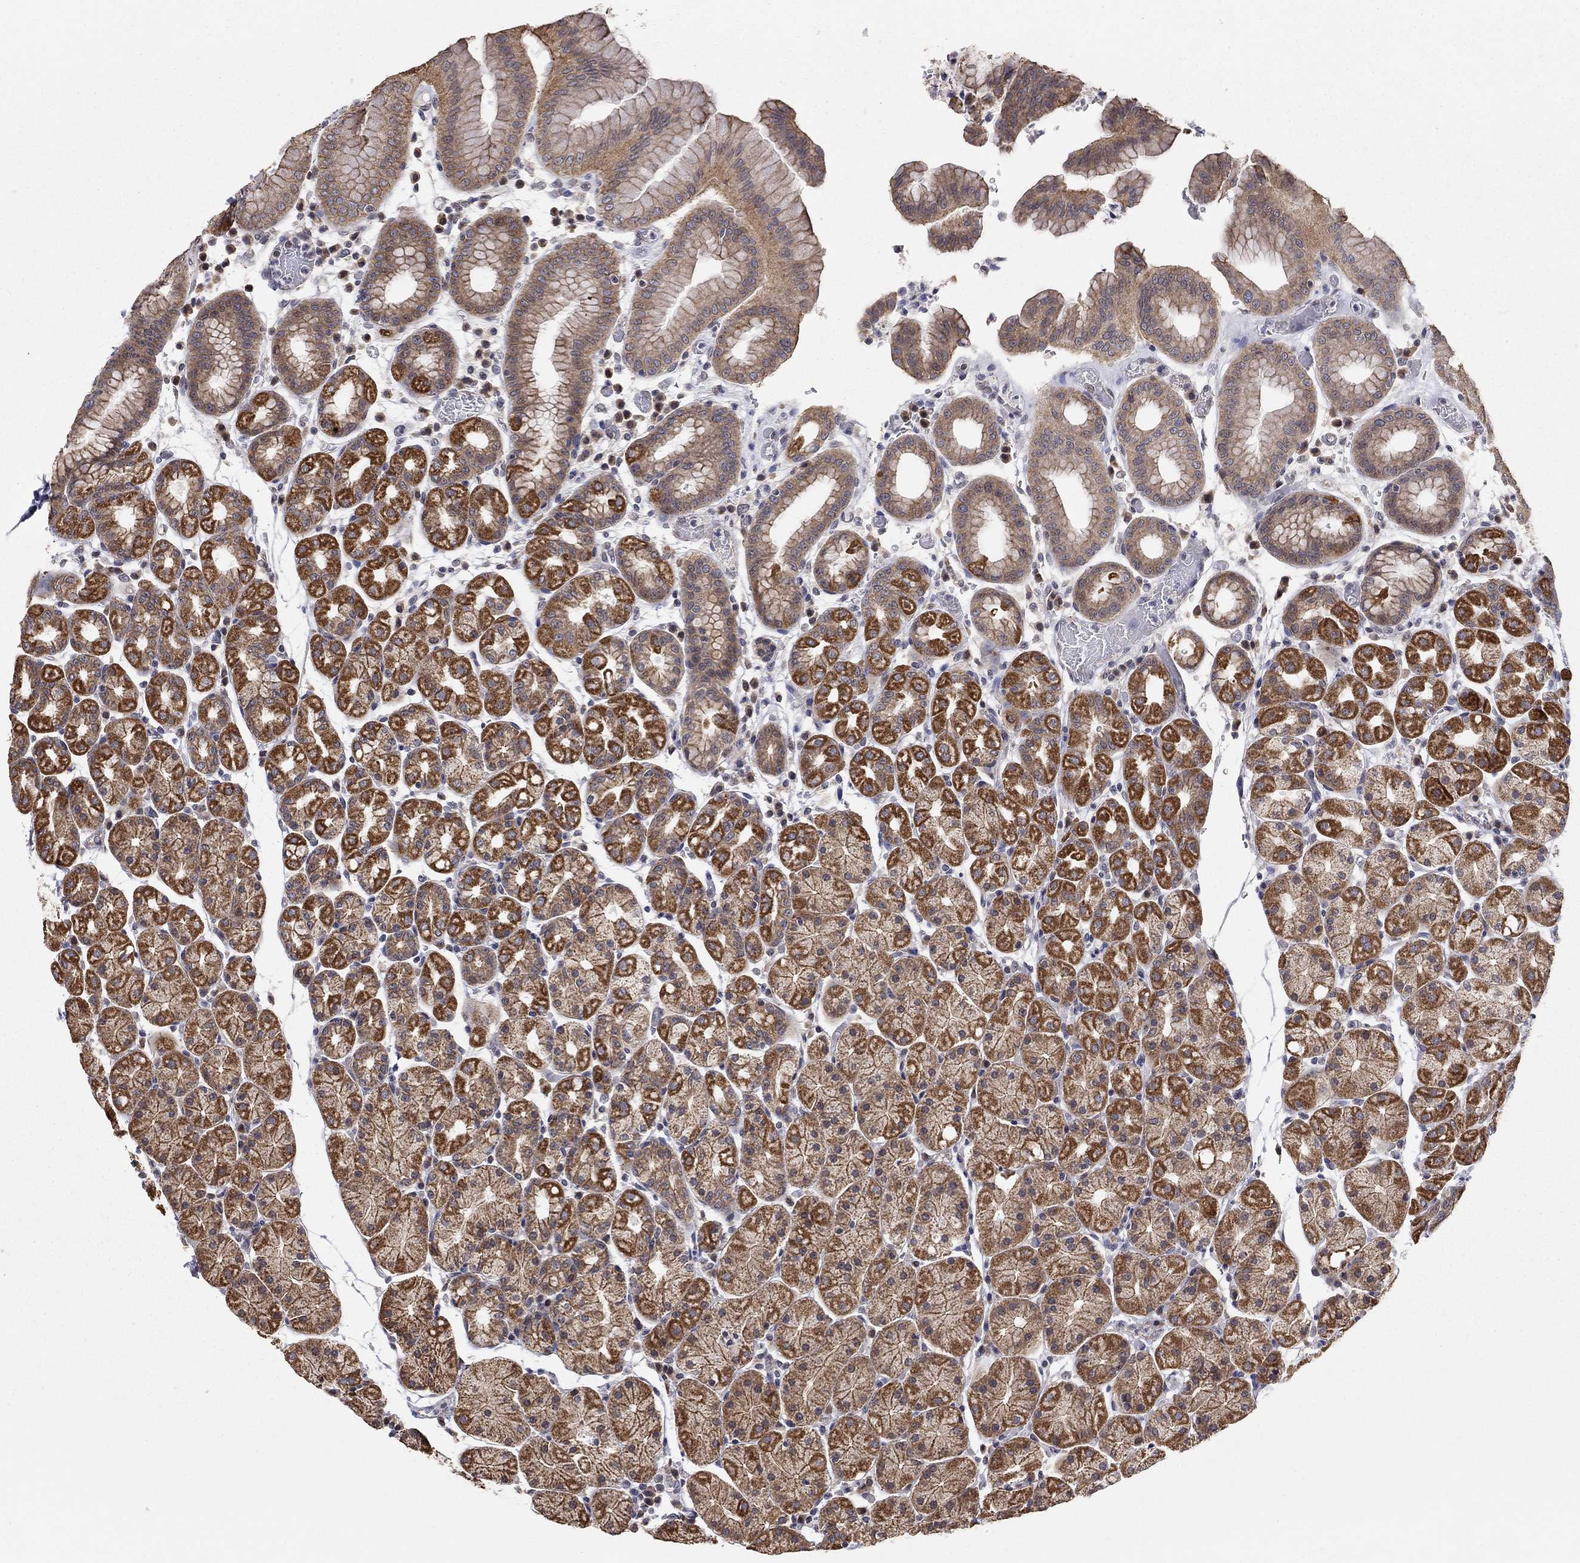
{"staining": {"intensity": "strong", "quantity": ">75%", "location": "cytoplasmic/membranous"}, "tissue": "stomach", "cell_type": "Glandular cells", "image_type": "normal", "snomed": [{"axis": "morphology", "description": "Normal tissue, NOS"}, {"axis": "topography", "description": "Stomach"}], "caption": "Immunohistochemistry (IHC) photomicrograph of benign human stomach stained for a protein (brown), which shows high levels of strong cytoplasmic/membranous positivity in about >75% of glandular cells.", "gene": "ANKRA2", "patient": {"sex": "male", "age": 54}}